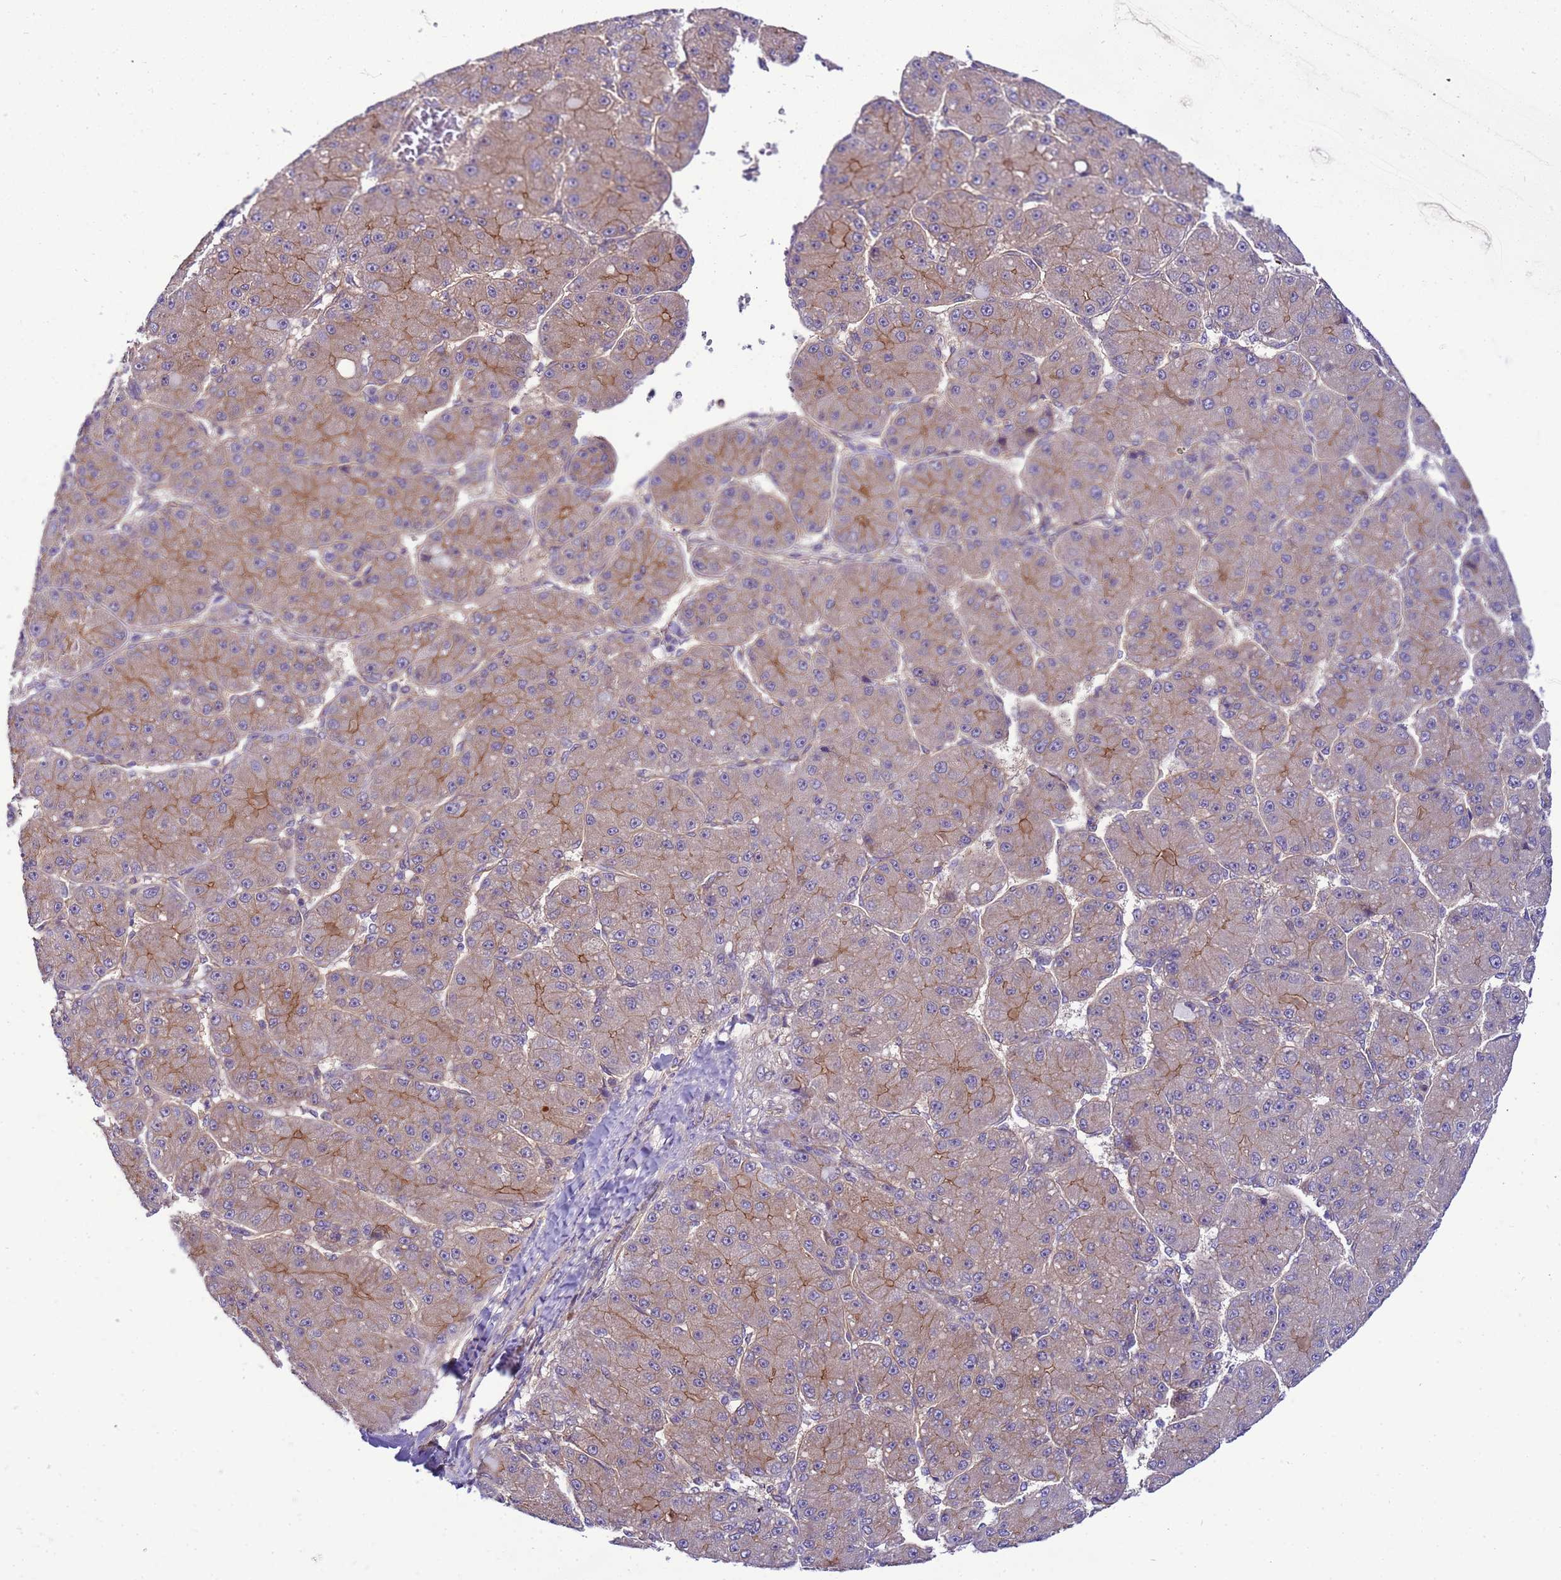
{"staining": {"intensity": "moderate", "quantity": "<25%", "location": "cytoplasmic/membranous"}, "tissue": "liver cancer", "cell_type": "Tumor cells", "image_type": "cancer", "snomed": [{"axis": "morphology", "description": "Carcinoma, Hepatocellular, NOS"}, {"axis": "topography", "description": "Liver"}], "caption": "Liver hepatocellular carcinoma stained for a protein (brown) demonstrates moderate cytoplasmic/membranous positive staining in approximately <25% of tumor cells.", "gene": "SMCO3", "patient": {"sex": "male", "age": 67}}